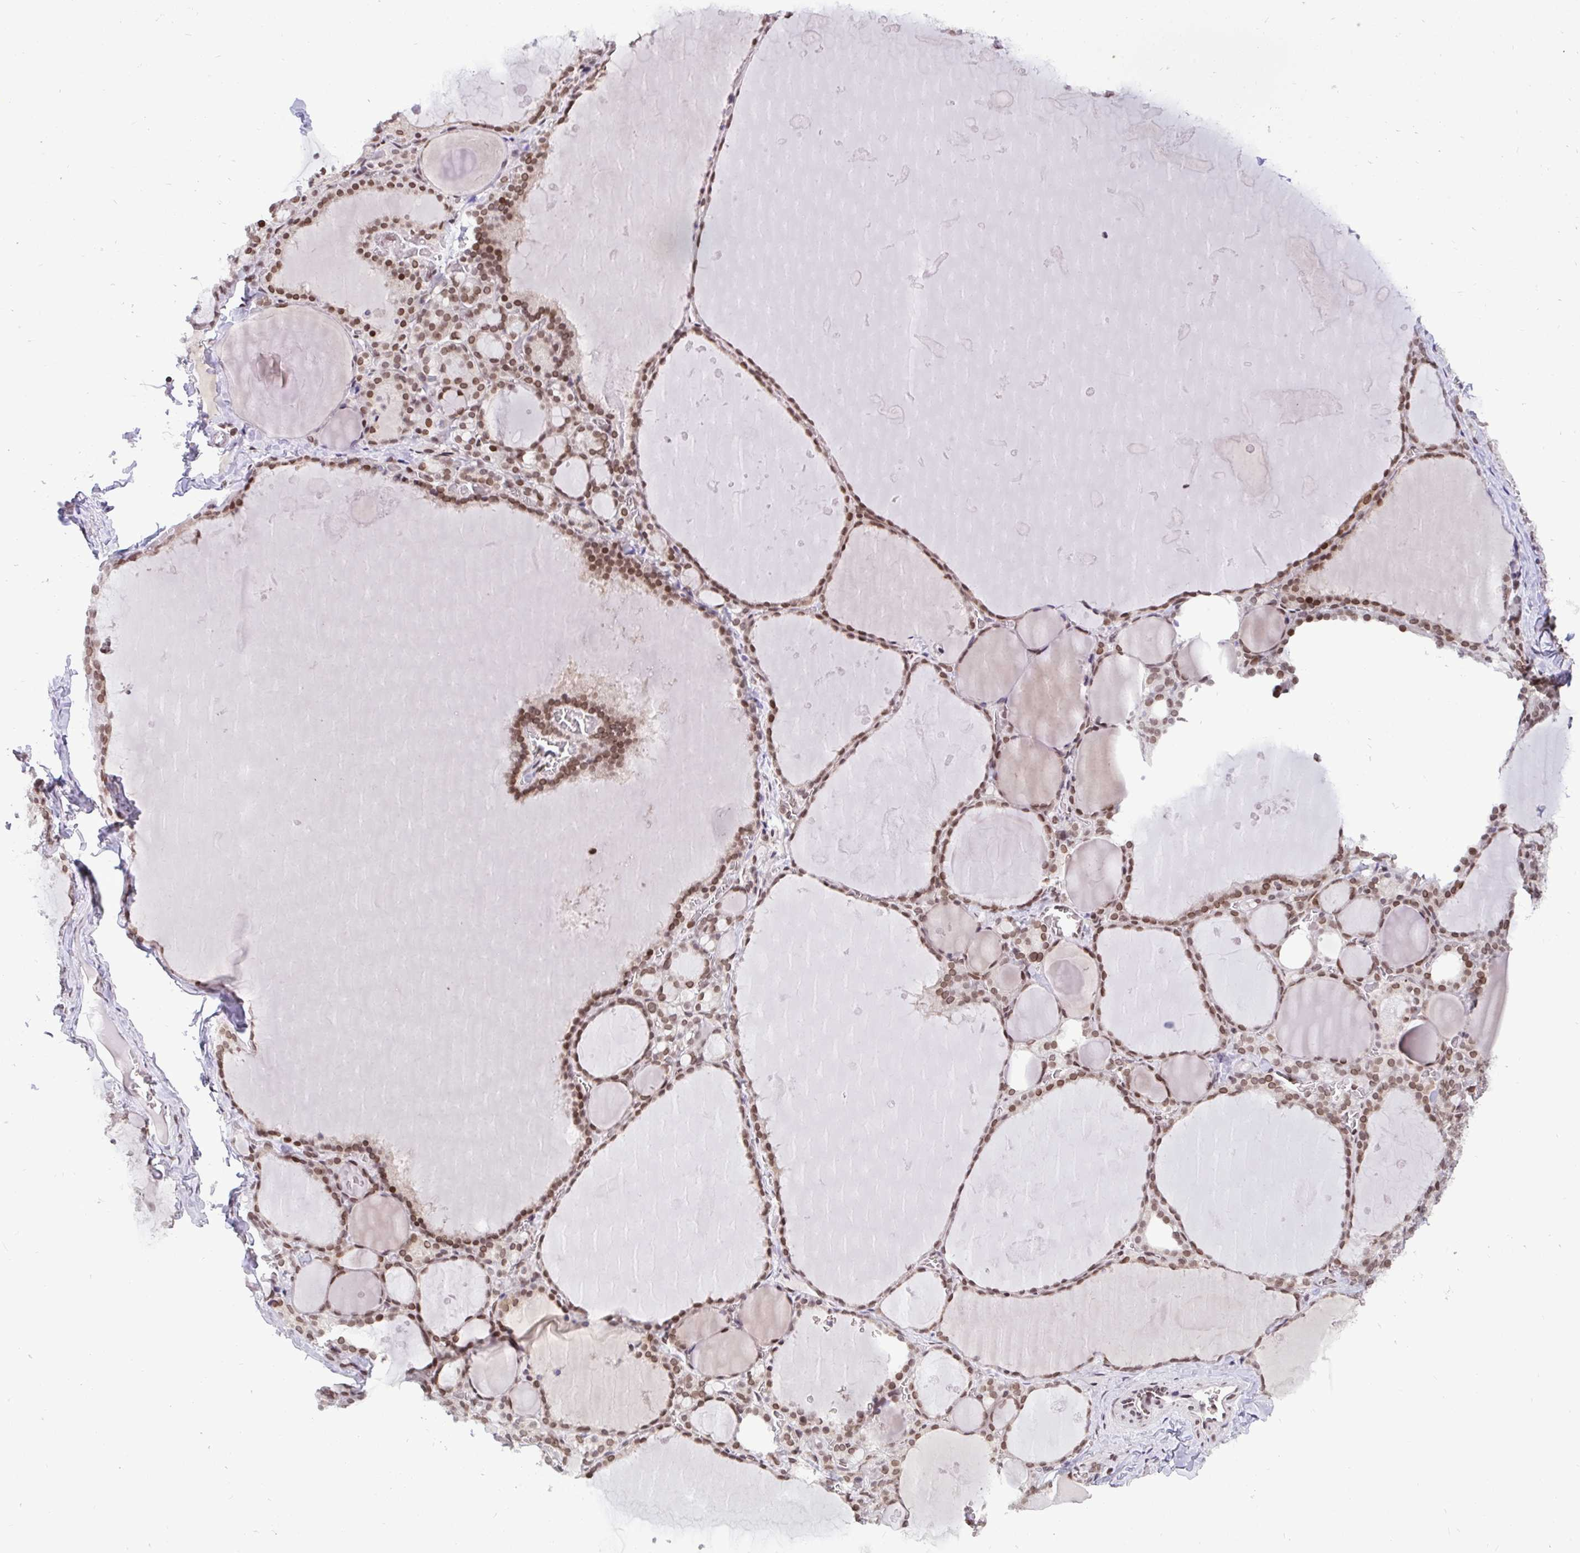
{"staining": {"intensity": "moderate", "quantity": ">75%", "location": "nuclear"}, "tissue": "thyroid gland", "cell_type": "Glandular cells", "image_type": "normal", "snomed": [{"axis": "morphology", "description": "Normal tissue, NOS"}, {"axis": "topography", "description": "Thyroid gland"}], "caption": "Immunohistochemistry (IHC) of benign human thyroid gland shows medium levels of moderate nuclear positivity in about >75% of glandular cells. Immunohistochemistry (IHC) stains the protein in brown and the nuclei are stained blue.", "gene": "JPT1", "patient": {"sex": "male", "age": 56}}